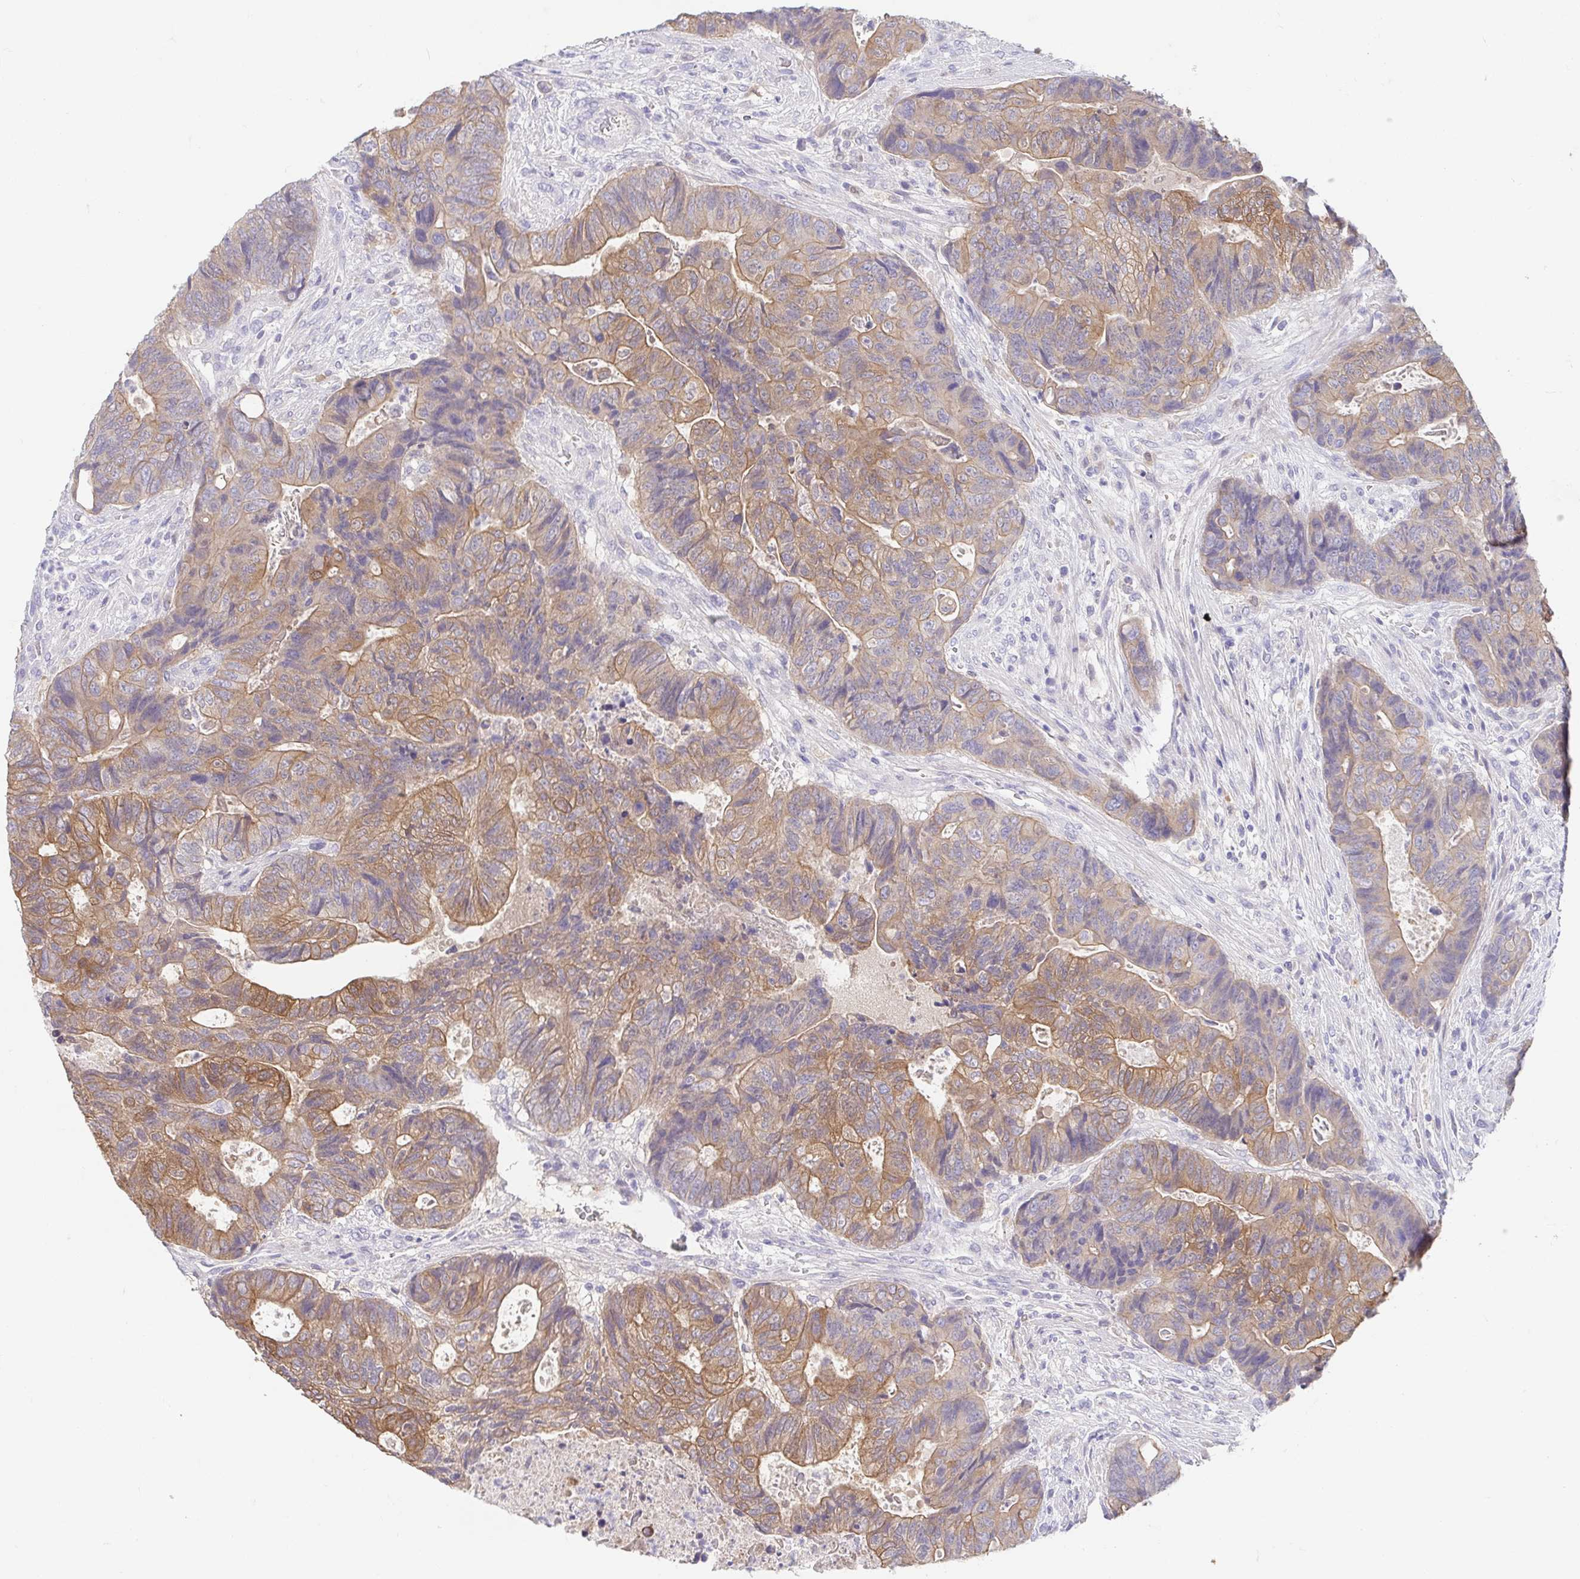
{"staining": {"intensity": "moderate", "quantity": ">75%", "location": "cytoplasmic/membranous"}, "tissue": "colorectal cancer", "cell_type": "Tumor cells", "image_type": "cancer", "snomed": [{"axis": "morphology", "description": "Normal tissue, NOS"}, {"axis": "morphology", "description": "Adenocarcinoma, NOS"}, {"axis": "topography", "description": "Colon"}], "caption": "DAB immunohistochemical staining of adenocarcinoma (colorectal) shows moderate cytoplasmic/membranous protein positivity in approximately >75% of tumor cells.", "gene": "FABP3", "patient": {"sex": "female", "age": 48}}